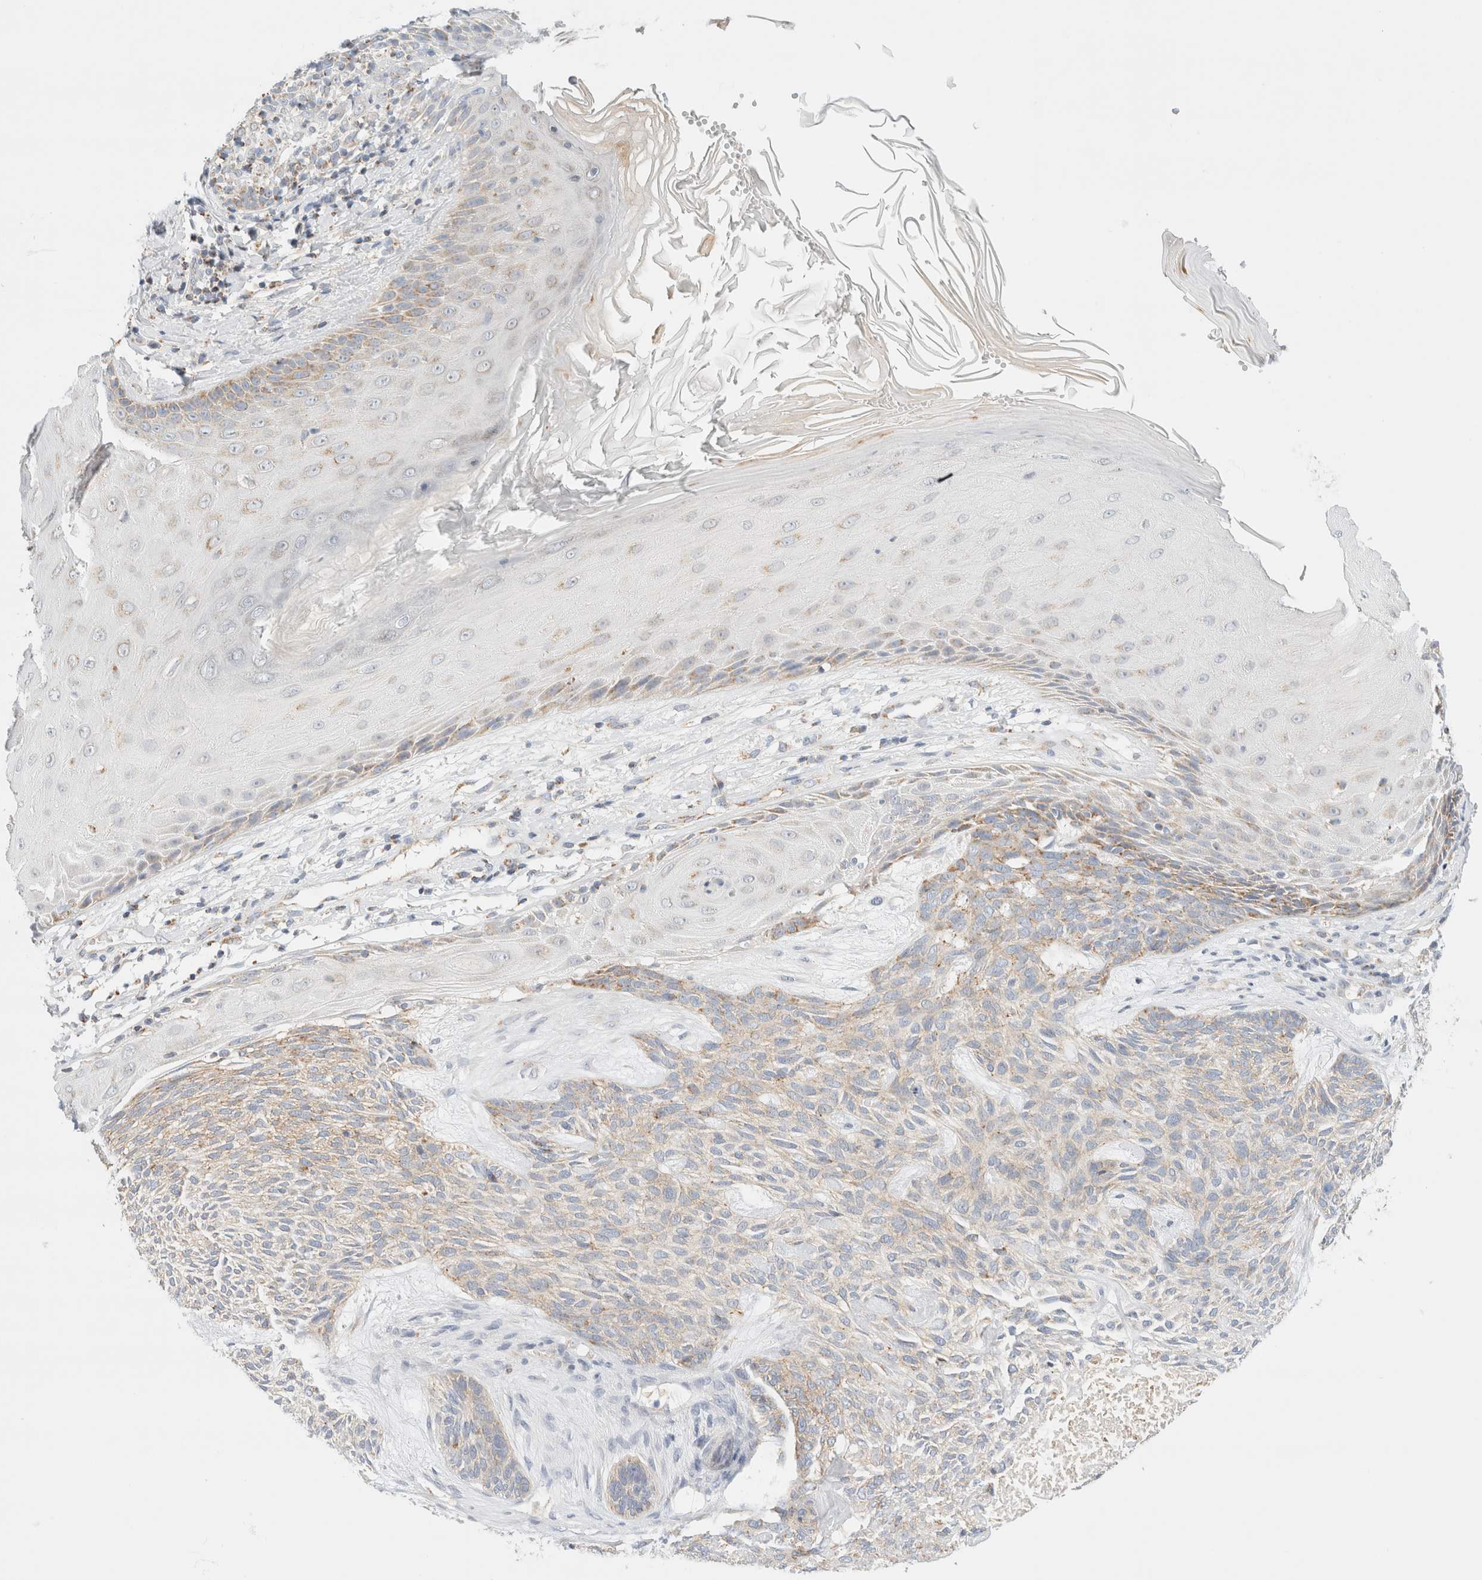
{"staining": {"intensity": "weak", "quantity": "<25%", "location": "cytoplasmic/membranous"}, "tissue": "skin cancer", "cell_type": "Tumor cells", "image_type": "cancer", "snomed": [{"axis": "morphology", "description": "Basal cell carcinoma"}, {"axis": "topography", "description": "Skin"}], "caption": "IHC micrograph of neoplastic tissue: human skin cancer (basal cell carcinoma) stained with DAB displays no significant protein staining in tumor cells.", "gene": "HDHD3", "patient": {"sex": "male", "age": 55}}